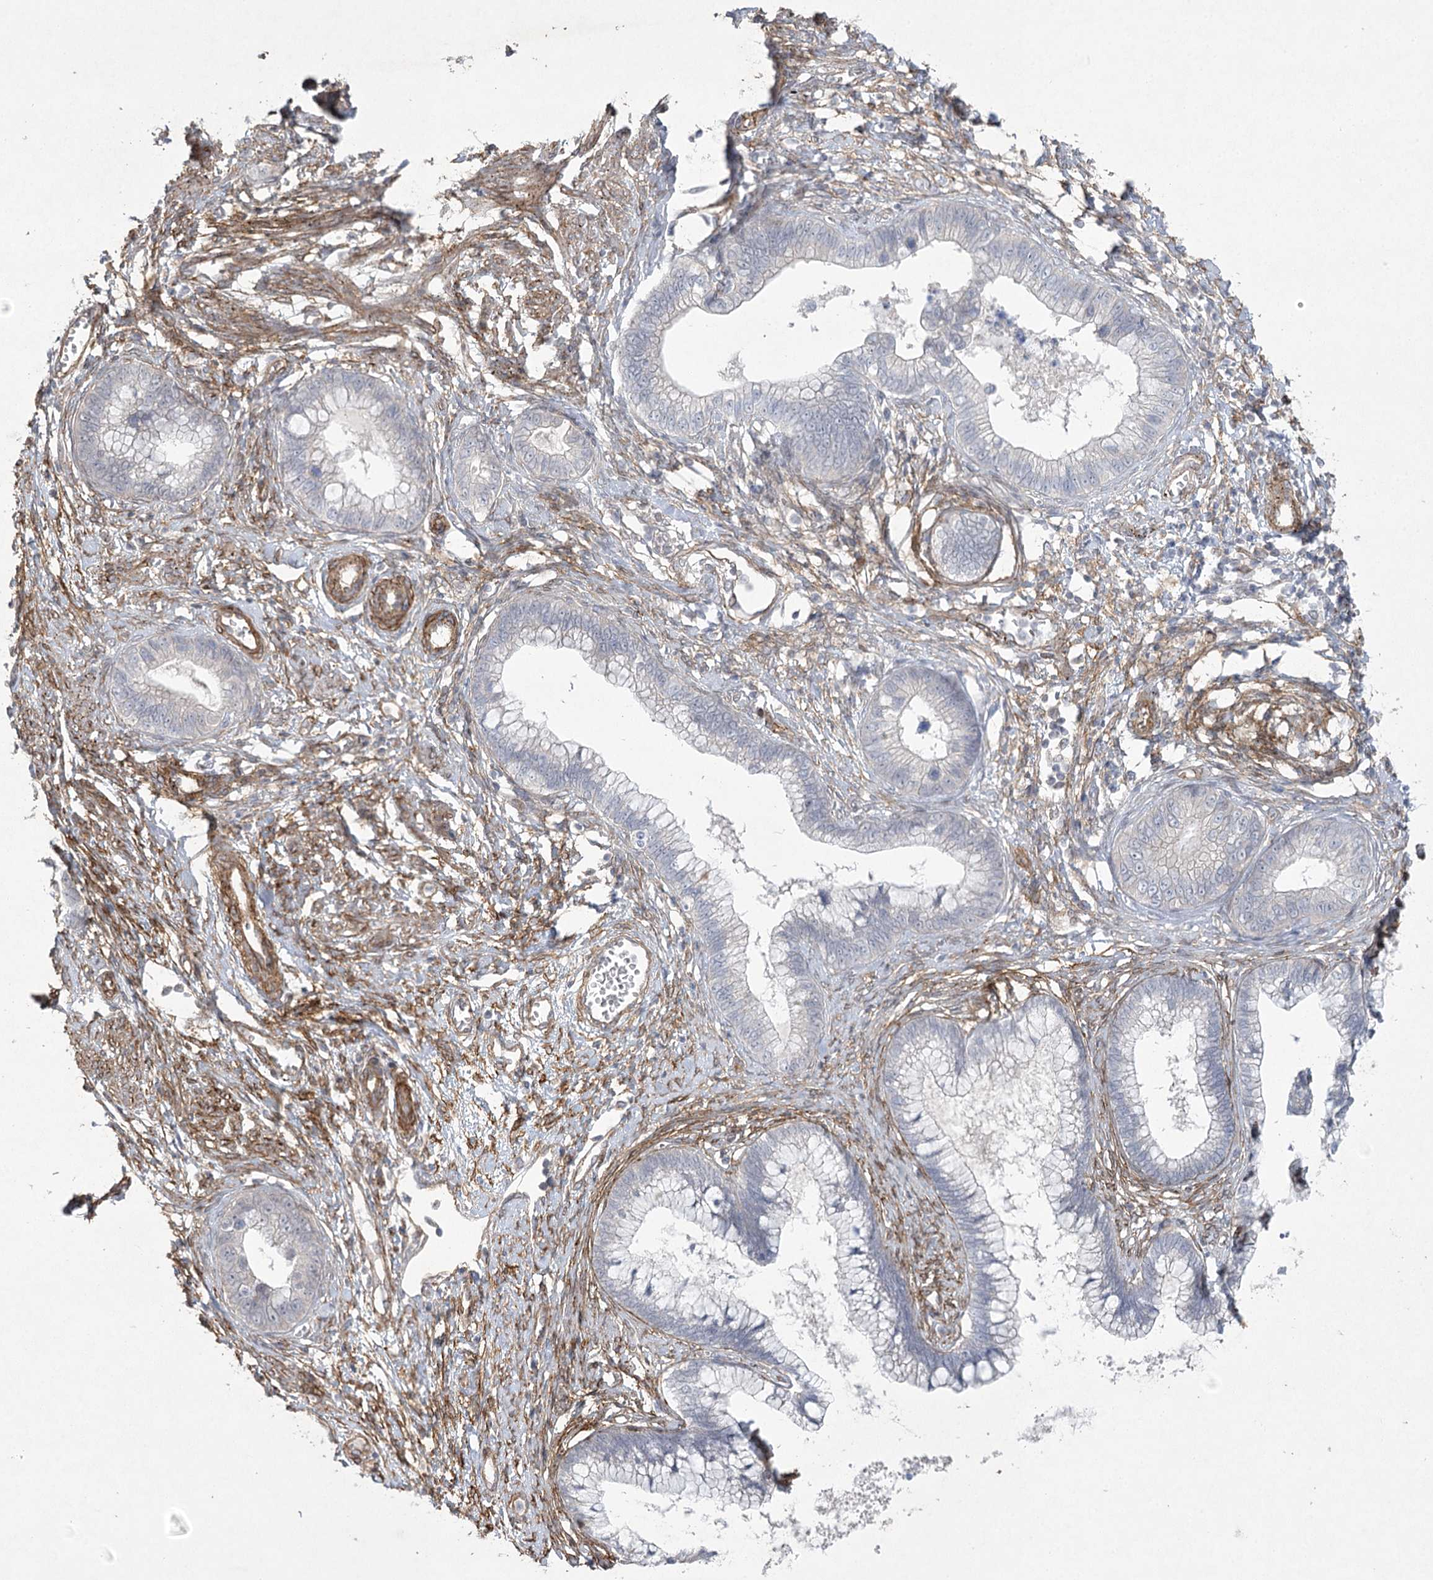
{"staining": {"intensity": "negative", "quantity": "none", "location": "none"}, "tissue": "cervical cancer", "cell_type": "Tumor cells", "image_type": "cancer", "snomed": [{"axis": "morphology", "description": "Adenocarcinoma, NOS"}, {"axis": "topography", "description": "Cervix"}], "caption": "A histopathology image of human cervical adenocarcinoma is negative for staining in tumor cells.", "gene": "AMTN", "patient": {"sex": "female", "age": 44}}